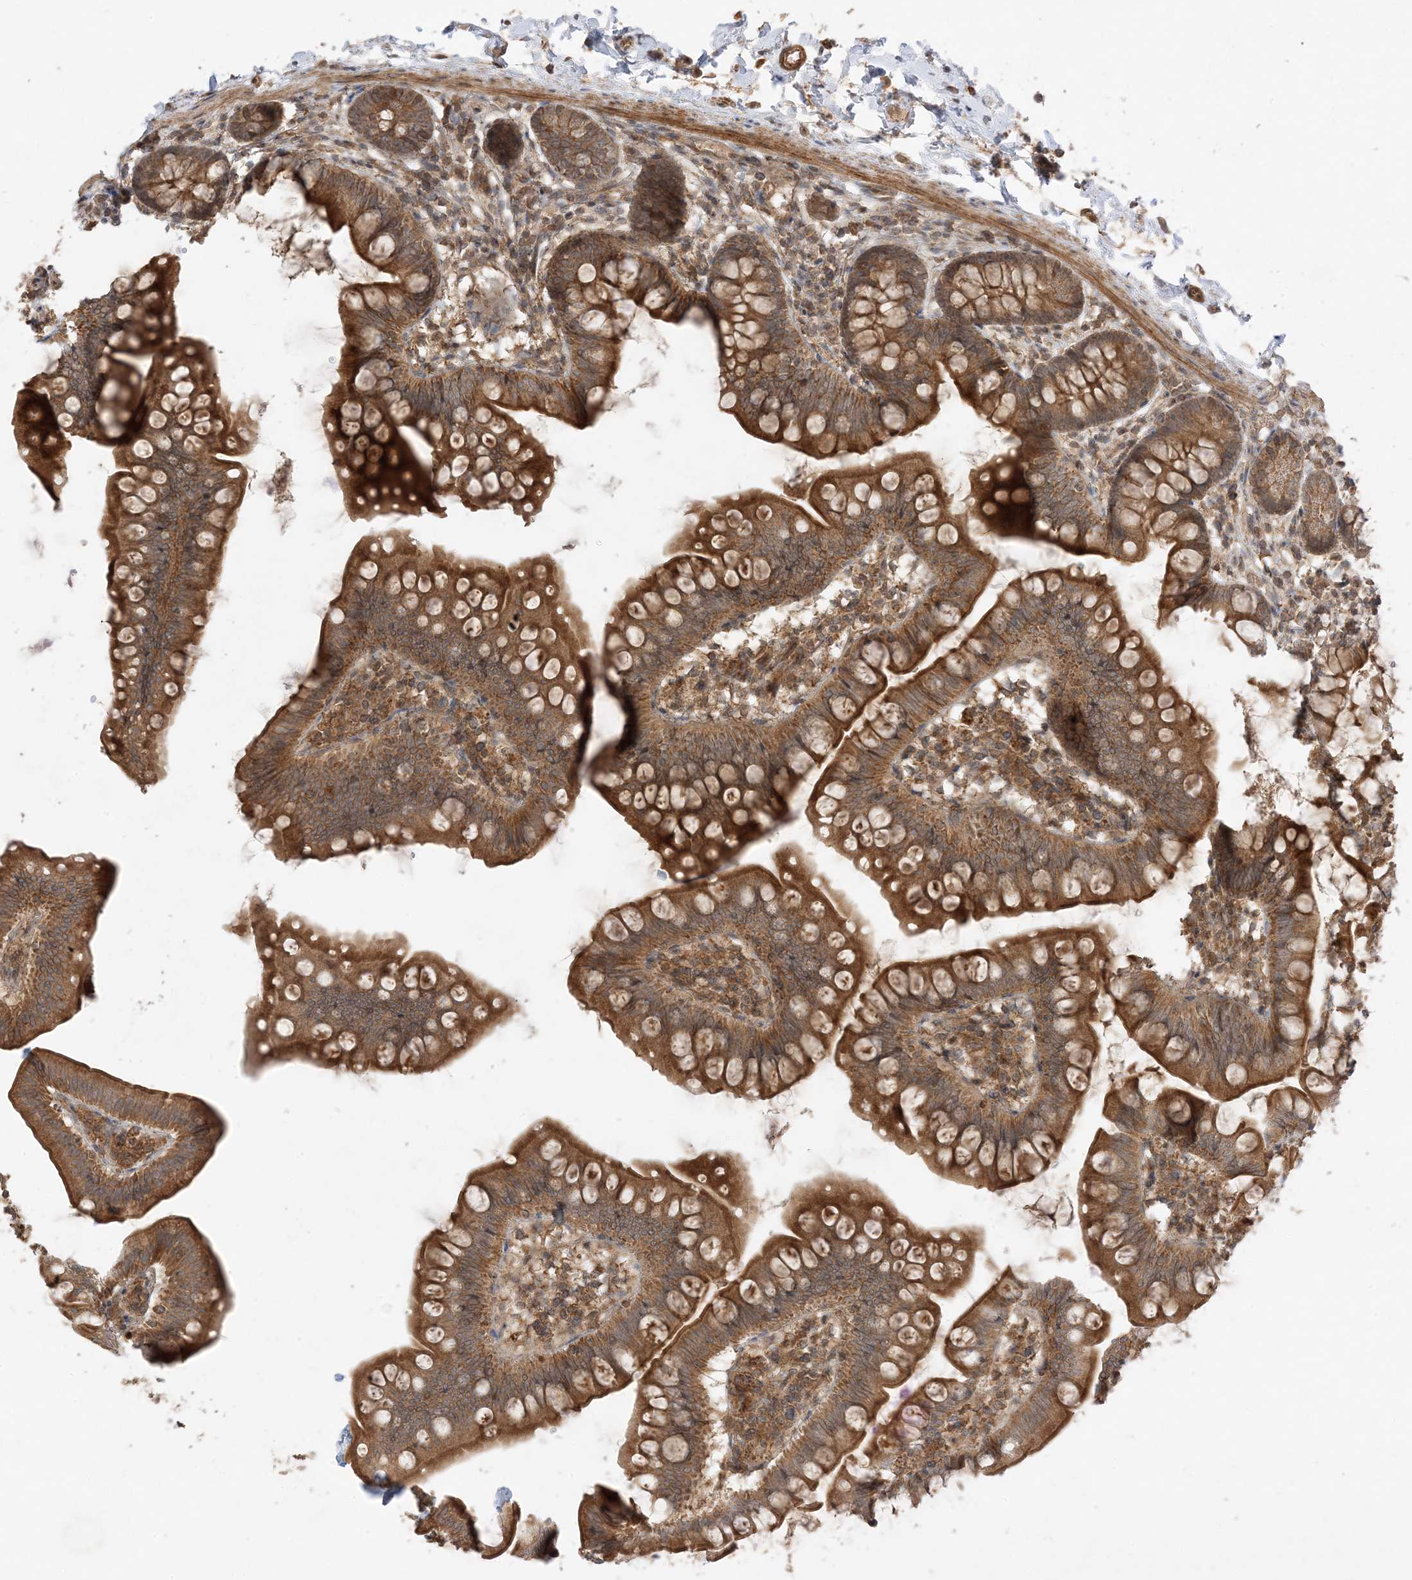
{"staining": {"intensity": "strong", "quantity": ">75%", "location": "cytoplasmic/membranous"}, "tissue": "small intestine", "cell_type": "Glandular cells", "image_type": "normal", "snomed": [{"axis": "morphology", "description": "Normal tissue, NOS"}, {"axis": "topography", "description": "Small intestine"}], "caption": "Small intestine stained with DAB (3,3'-diaminobenzidine) immunohistochemistry (IHC) shows high levels of strong cytoplasmic/membranous expression in about >75% of glandular cells.", "gene": "XRN1", "patient": {"sex": "male", "age": 7}}